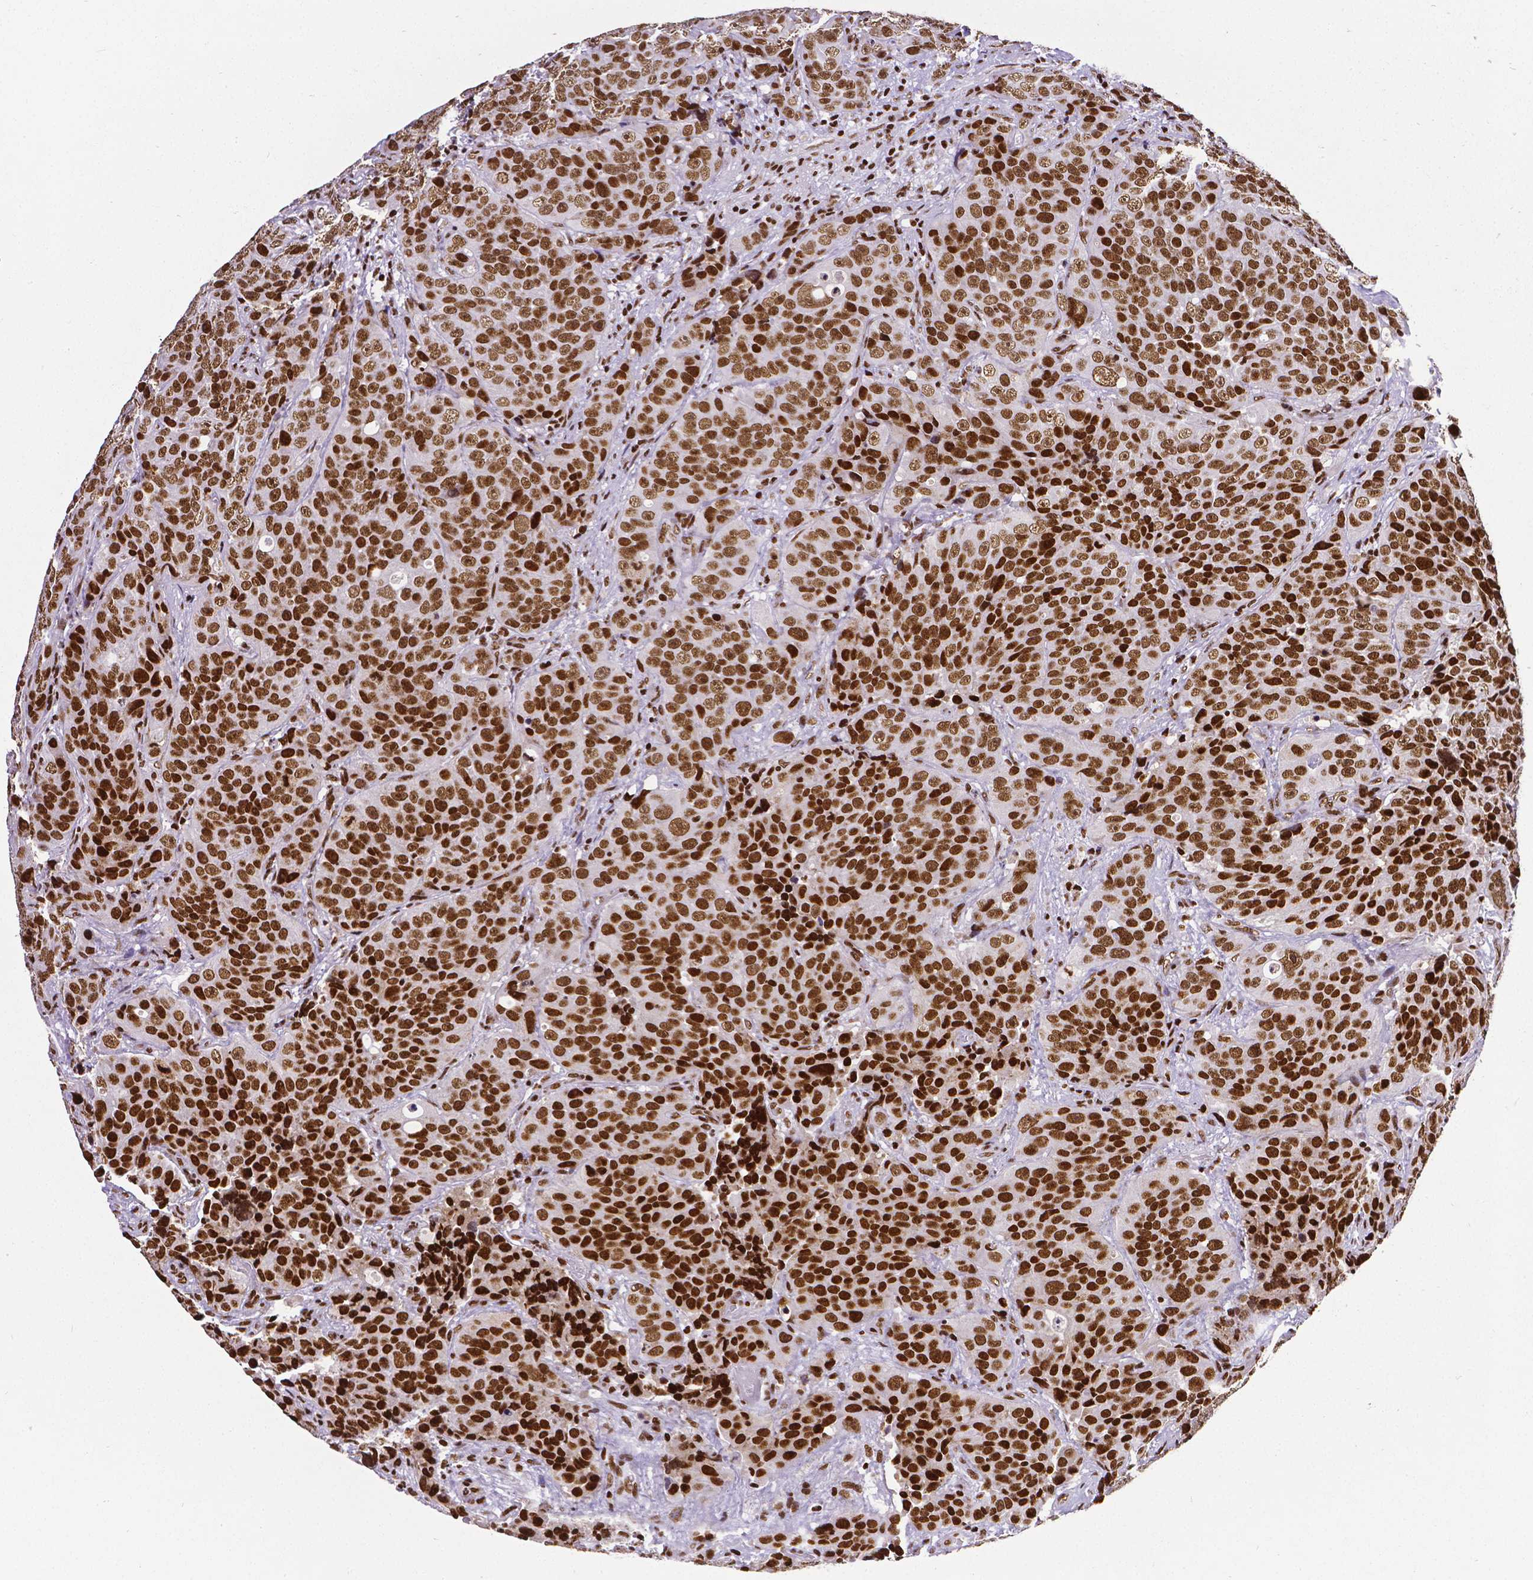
{"staining": {"intensity": "strong", "quantity": ">75%", "location": "nuclear"}, "tissue": "urothelial cancer", "cell_type": "Tumor cells", "image_type": "cancer", "snomed": [{"axis": "morphology", "description": "Urothelial carcinoma, NOS"}, {"axis": "topography", "description": "Urinary bladder"}], "caption": "Protein analysis of urothelial cancer tissue displays strong nuclear positivity in approximately >75% of tumor cells.", "gene": "CTCF", "patient": {"sex": "male", "age": 52}}